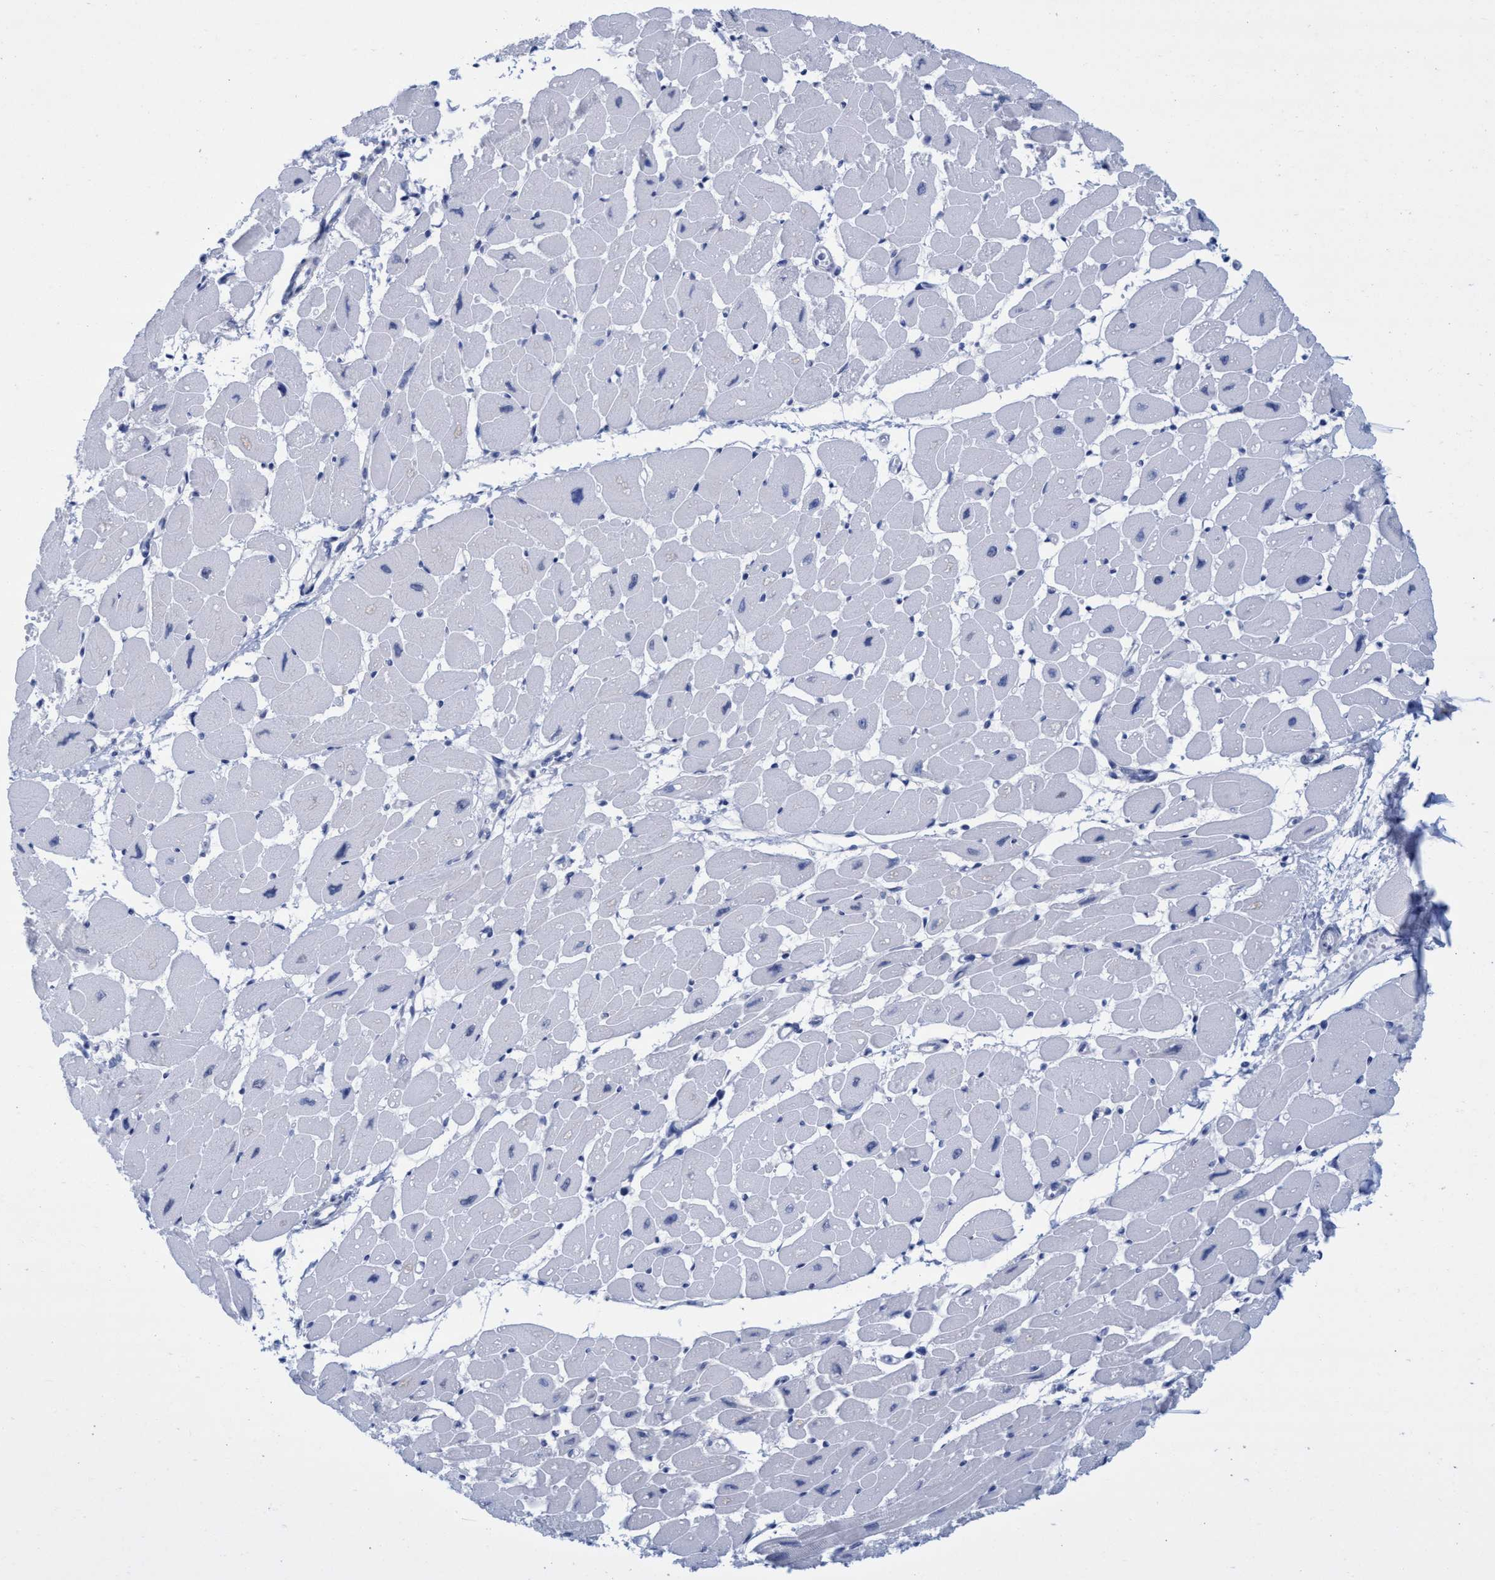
{"staining": {"intensity": "negative", "quantity": "none", "location": "none"}, "tissue": "heart muscle", "cell_type": "Cardiomyocytes", "image_type": "normal", "snomed": [{"axis": "morphology", "description": "Normal tissue, NOS"}, {"axis": "topography", "description": "Heart"}], "caption": "Immunohistochemistry photomicrograph of unremarkable heart muscle stained for a protein (brown), which reveals no staining in cardiomyocytes.", "gene": "R3HCC1", "patient": {"sex": "female", "age": 54}}